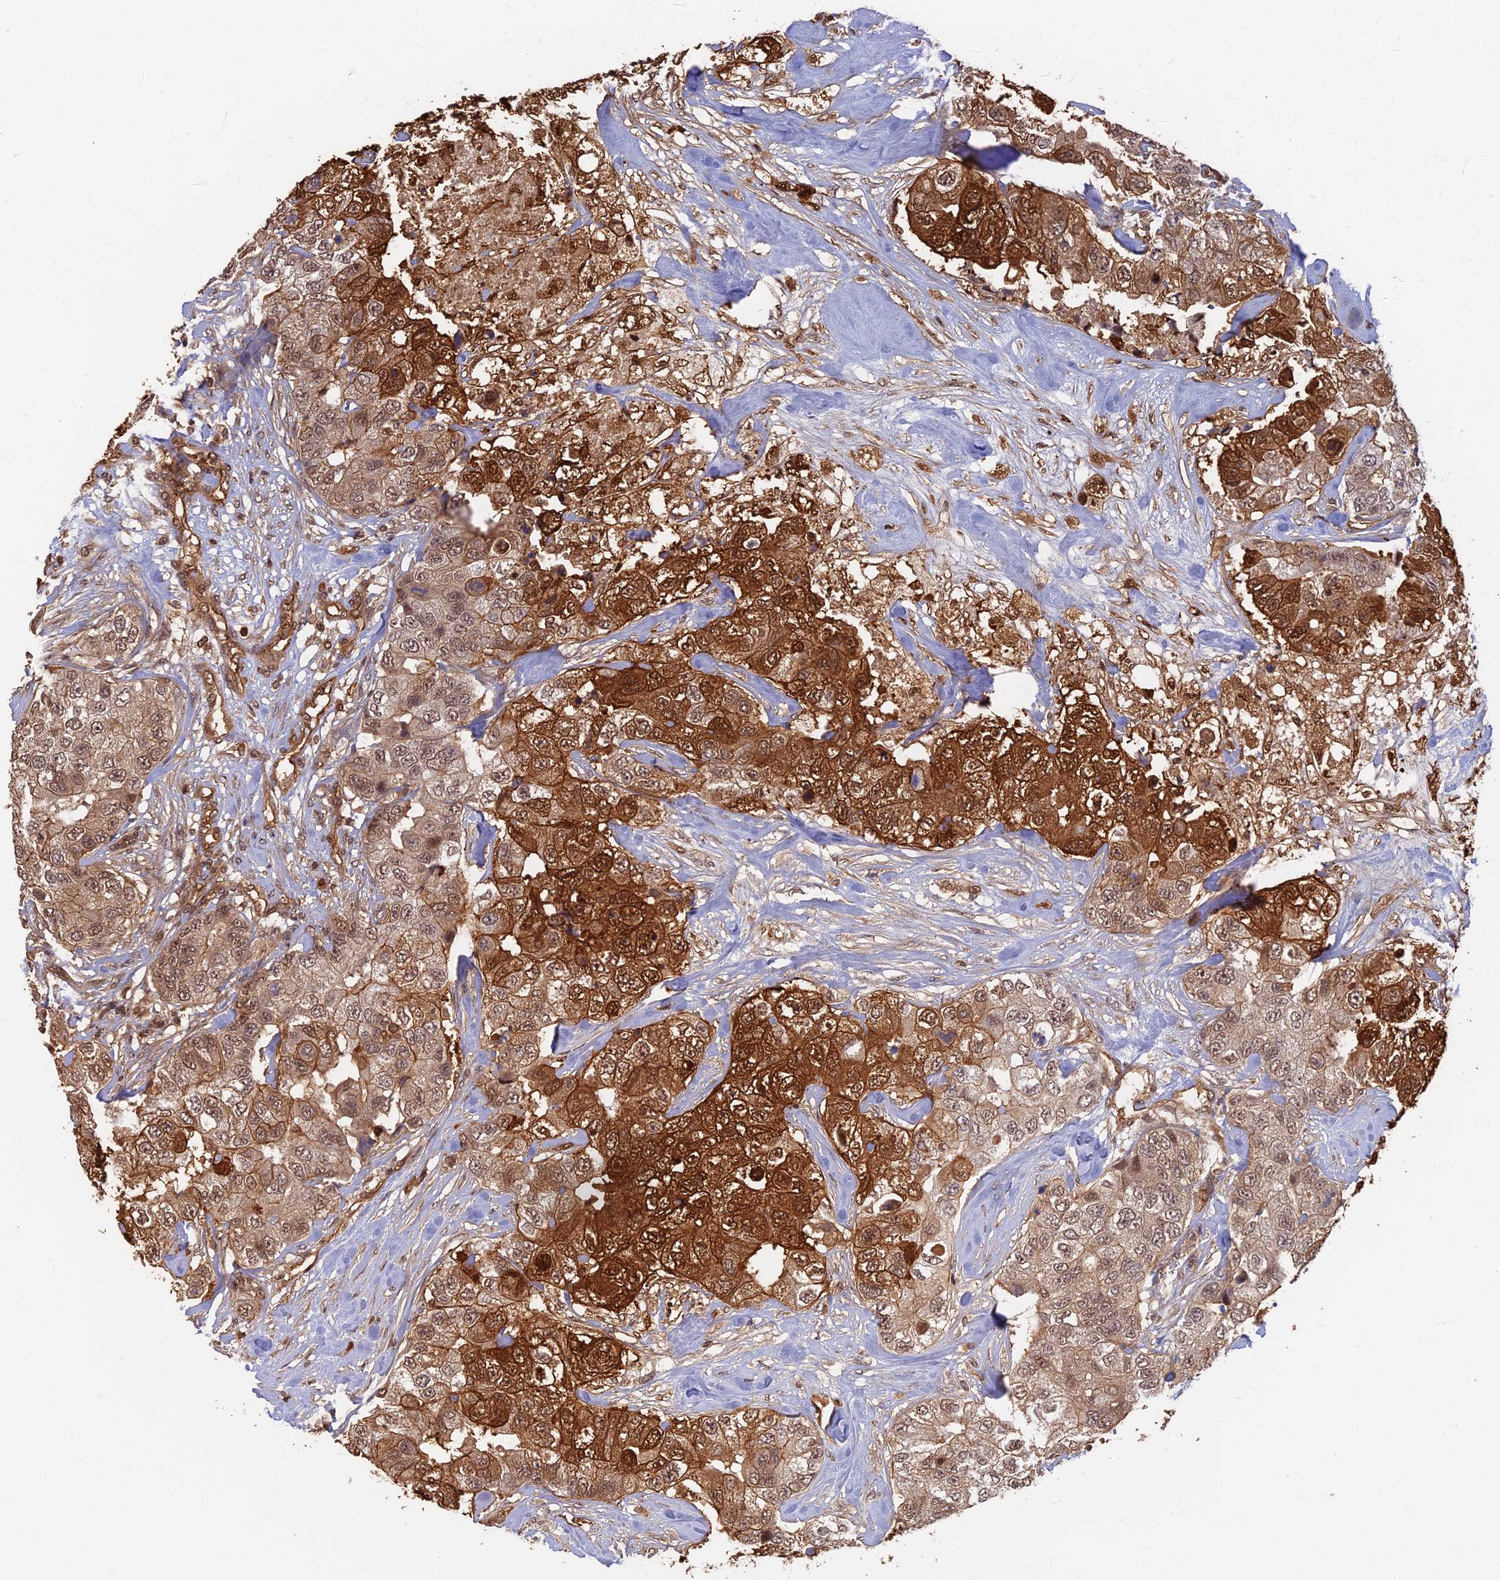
{"staining": {"intensity": "strong", "quantity": ">75%", "location": "cytoplasmic/membranous,nuclear"}, "tissue": "breast cancer", "cell_type": "Tumor cells", "image_type": "cancer", "snomed": [{"axis": "morphology", "description": "Duct carcinoma"}, {"axis": "topography", "description": "Breast"}], "caption": "Brown immunohistochemical staining in human breast cancer displays strong cytoplasmic/membranous and nuclear staining in approximately >75% of tumor cells.", "gene": "LRRN3", "patient": {"sex": "female", "age": 62}}